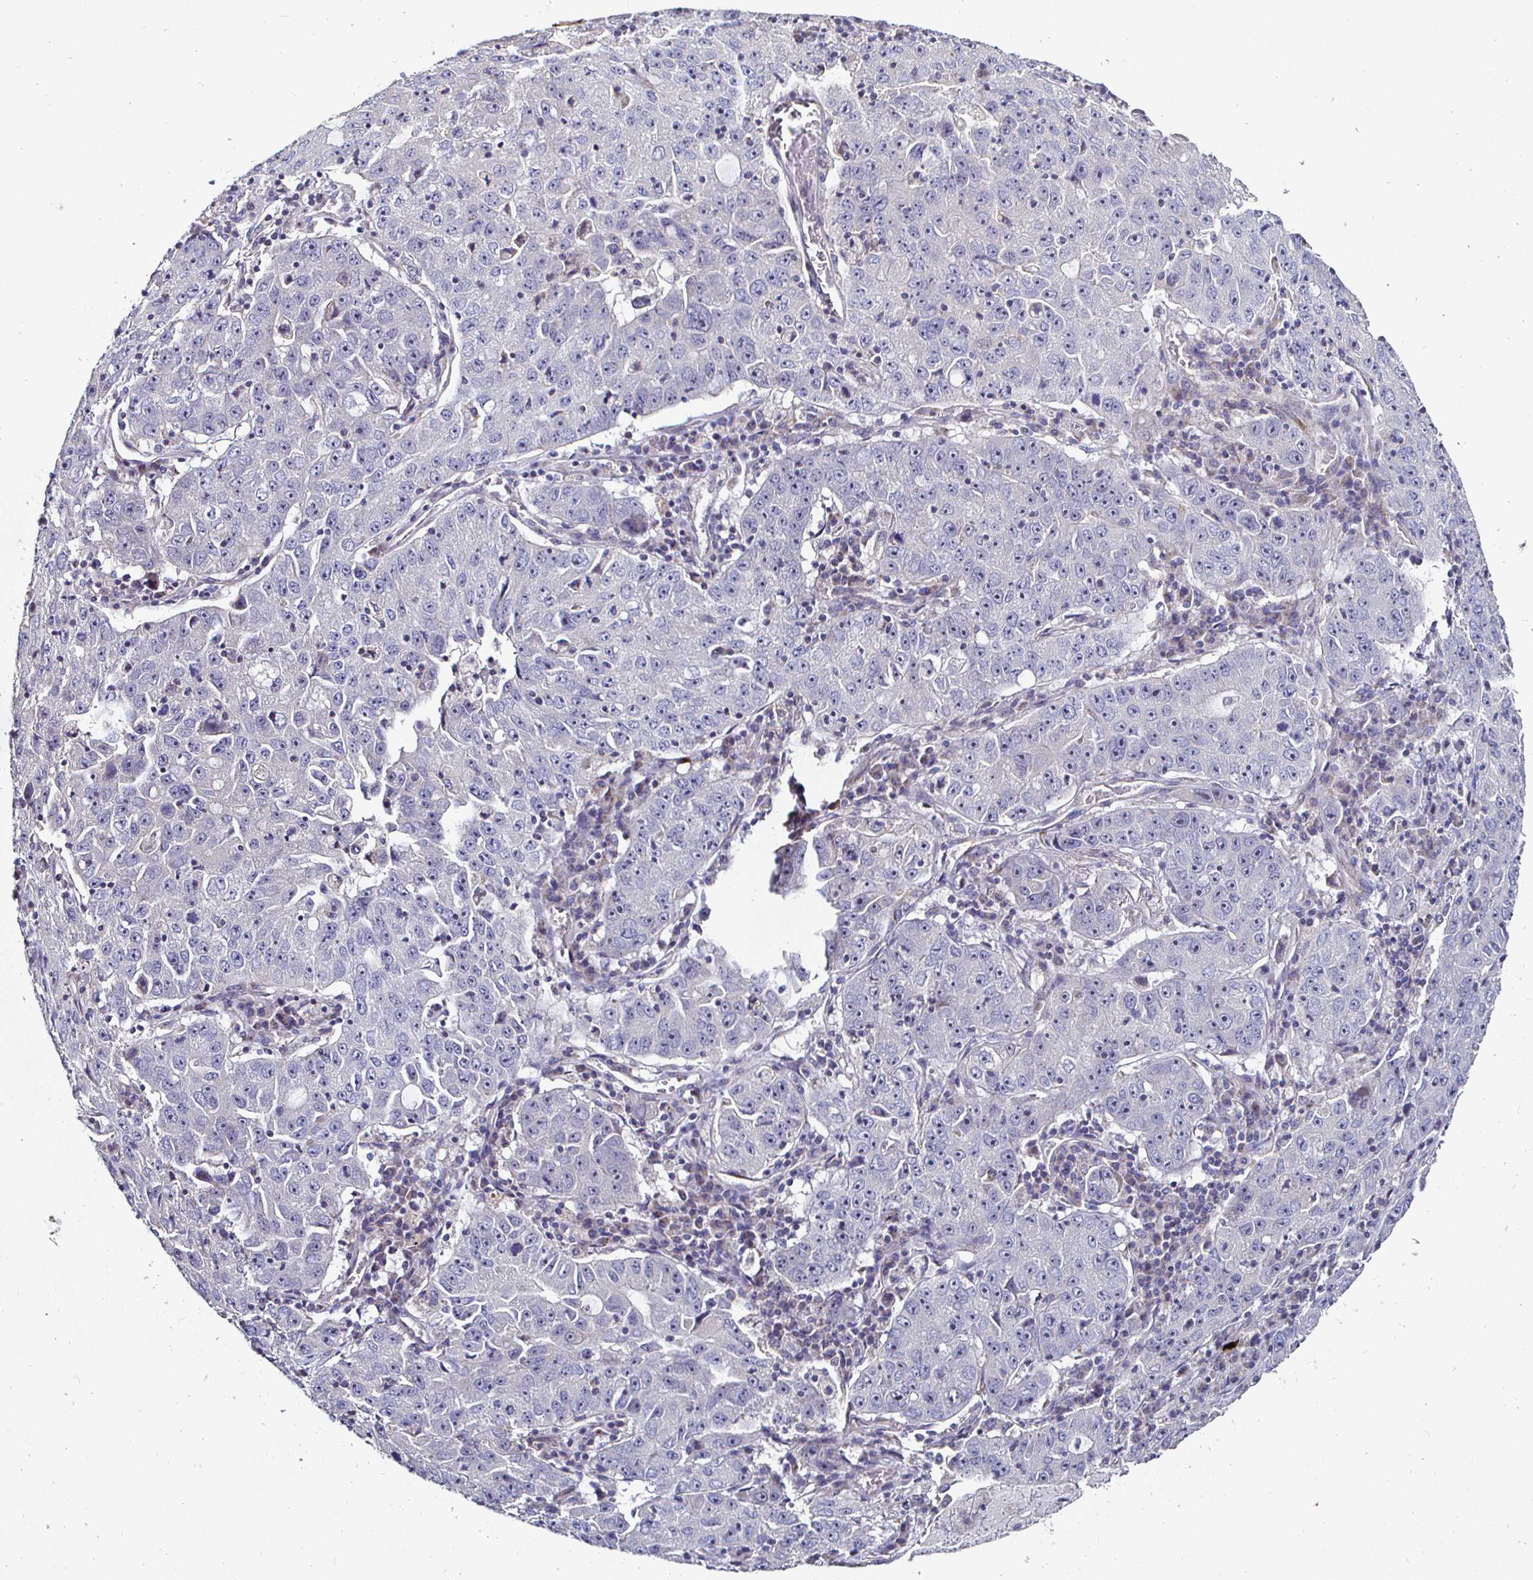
{"staining": {"intensity": "negative", "quantity": "none", "location": "none"}, "tissue": "lung cancer", "cell_type": "Tumor cells", "image_type": "cancer", "snomed": [{"axis": "morphology", "description": "Normal morphology"}, {"axis": "morphology", "description": "Adenocarcinoma, NOS"}, {"axis": "topography", "description": "Lymph node"}, {"axis": "topography", "description": "Lung"}], "caption": "The immunohistochemistry photomicrograph has no significant expression in tumor cells of adenocarcinoma (lung) tissue. The staining is performed using DAB (3,3'-diaminobenzidine) brown chromogen with nuclei counter-stained in using hematoxylin.", "gene": "NRSN1", "patient": {"sex": "female", "age": 57}}